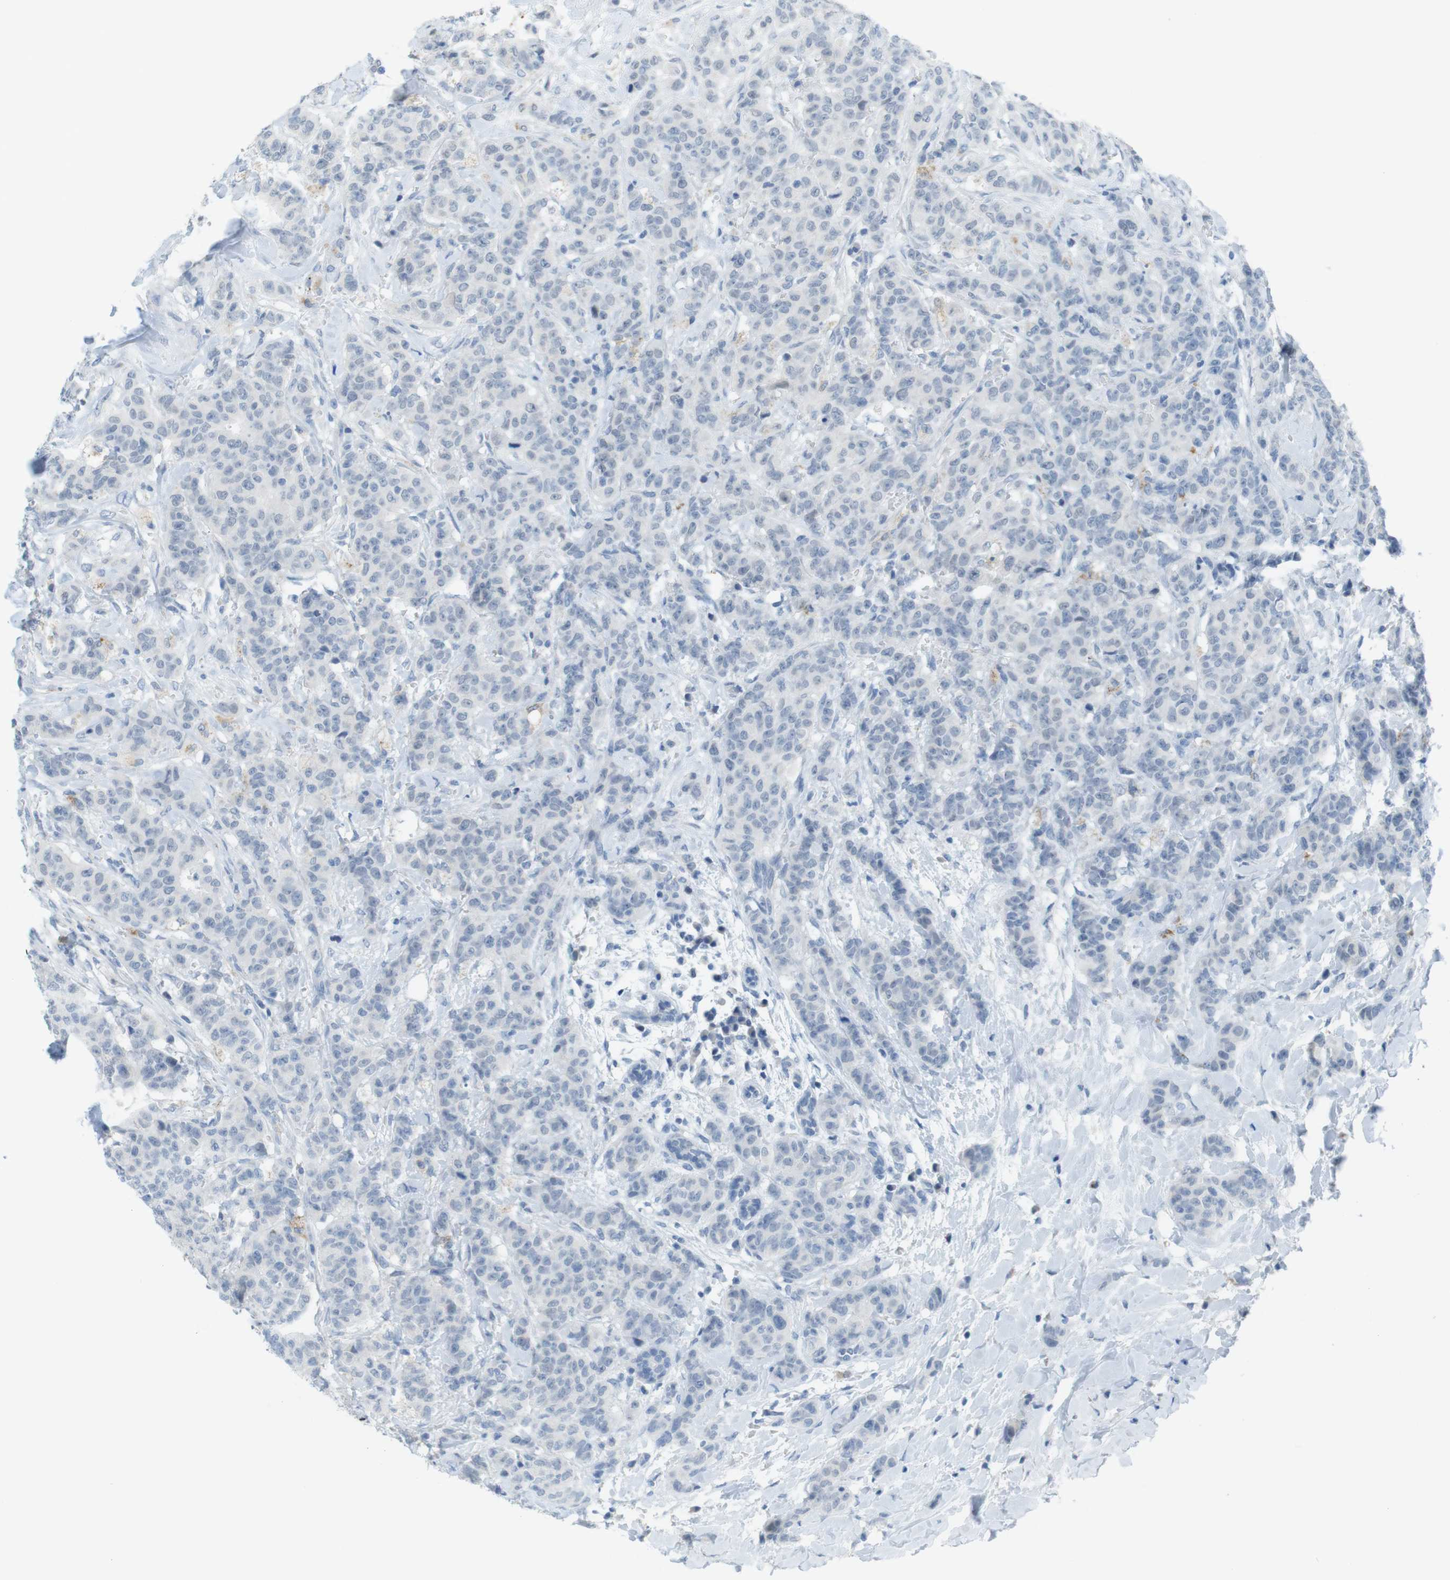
{"staining": {"intensity": "negative", "quantity": "none", "location": "none"}, "tissue": "breast cancer", "cell_type": "Tumor cells", "image_type": "cancer", "snomed": [{"axis": "morphology", "description": "Normal tissue, NOS"}, {"axis": "morphology", "description": "Duct carcinoma"}, {"axis": "topography", "description": "Breast"}], "caption": "An IHC micrograph of breast infiltrating ductal carcinoma is shown. There is no staining in tumor cells of breast infiltrating ductal carcinoma.", "gene": "YIPF1", "patient": {"sex": "female", "age": 40}}